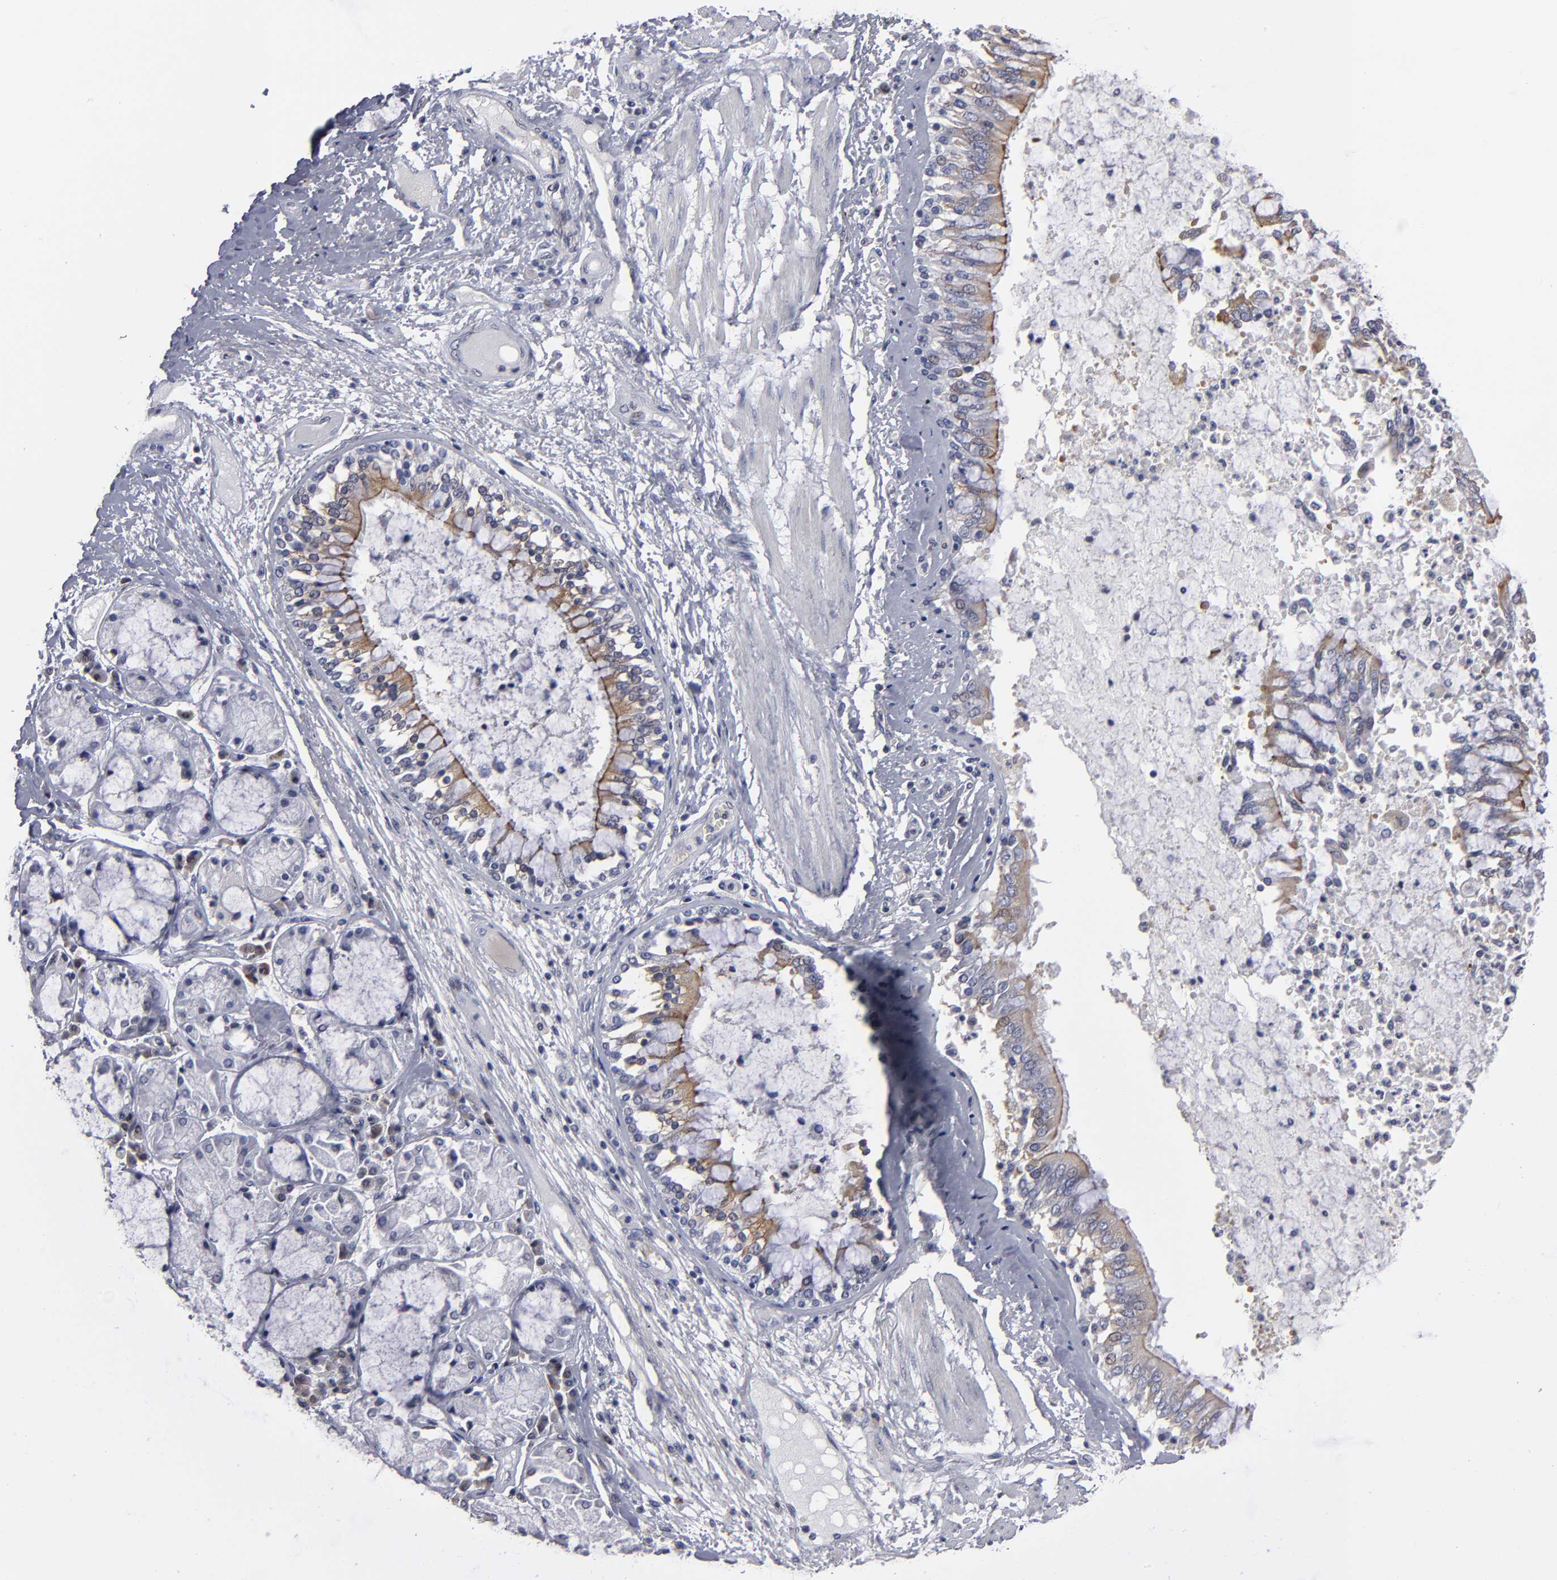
{"staining": {"intensity": "strong", "quantity": ">75%", "location": "cytoplasmic/membranous"}, "tissue": "bronchus", "cell_type": "Respiratory epithelial cells", "image_type": "normal", "snomed": [{"axis": "morphology", "description": "Normal tissue, NOS"}, {"axis": "topography", "description": "Cartilage tissue"}, {"axis": "topography", "description": "Bronchus"}, {"axis": "topography", "description": "Lung"}], "caption": "IHC of unremarkable human bronchus reveals high levels of strong cytoplasmic/membranous positivity in approximately >75% of respiratory epithelial cells. (DAB (3,3'-diaminobenzidine) IHC, brown staining for protein, blue staining for nuclei).", "gene": "CEP97", "patient": {"sex": "female", "age": 49}}